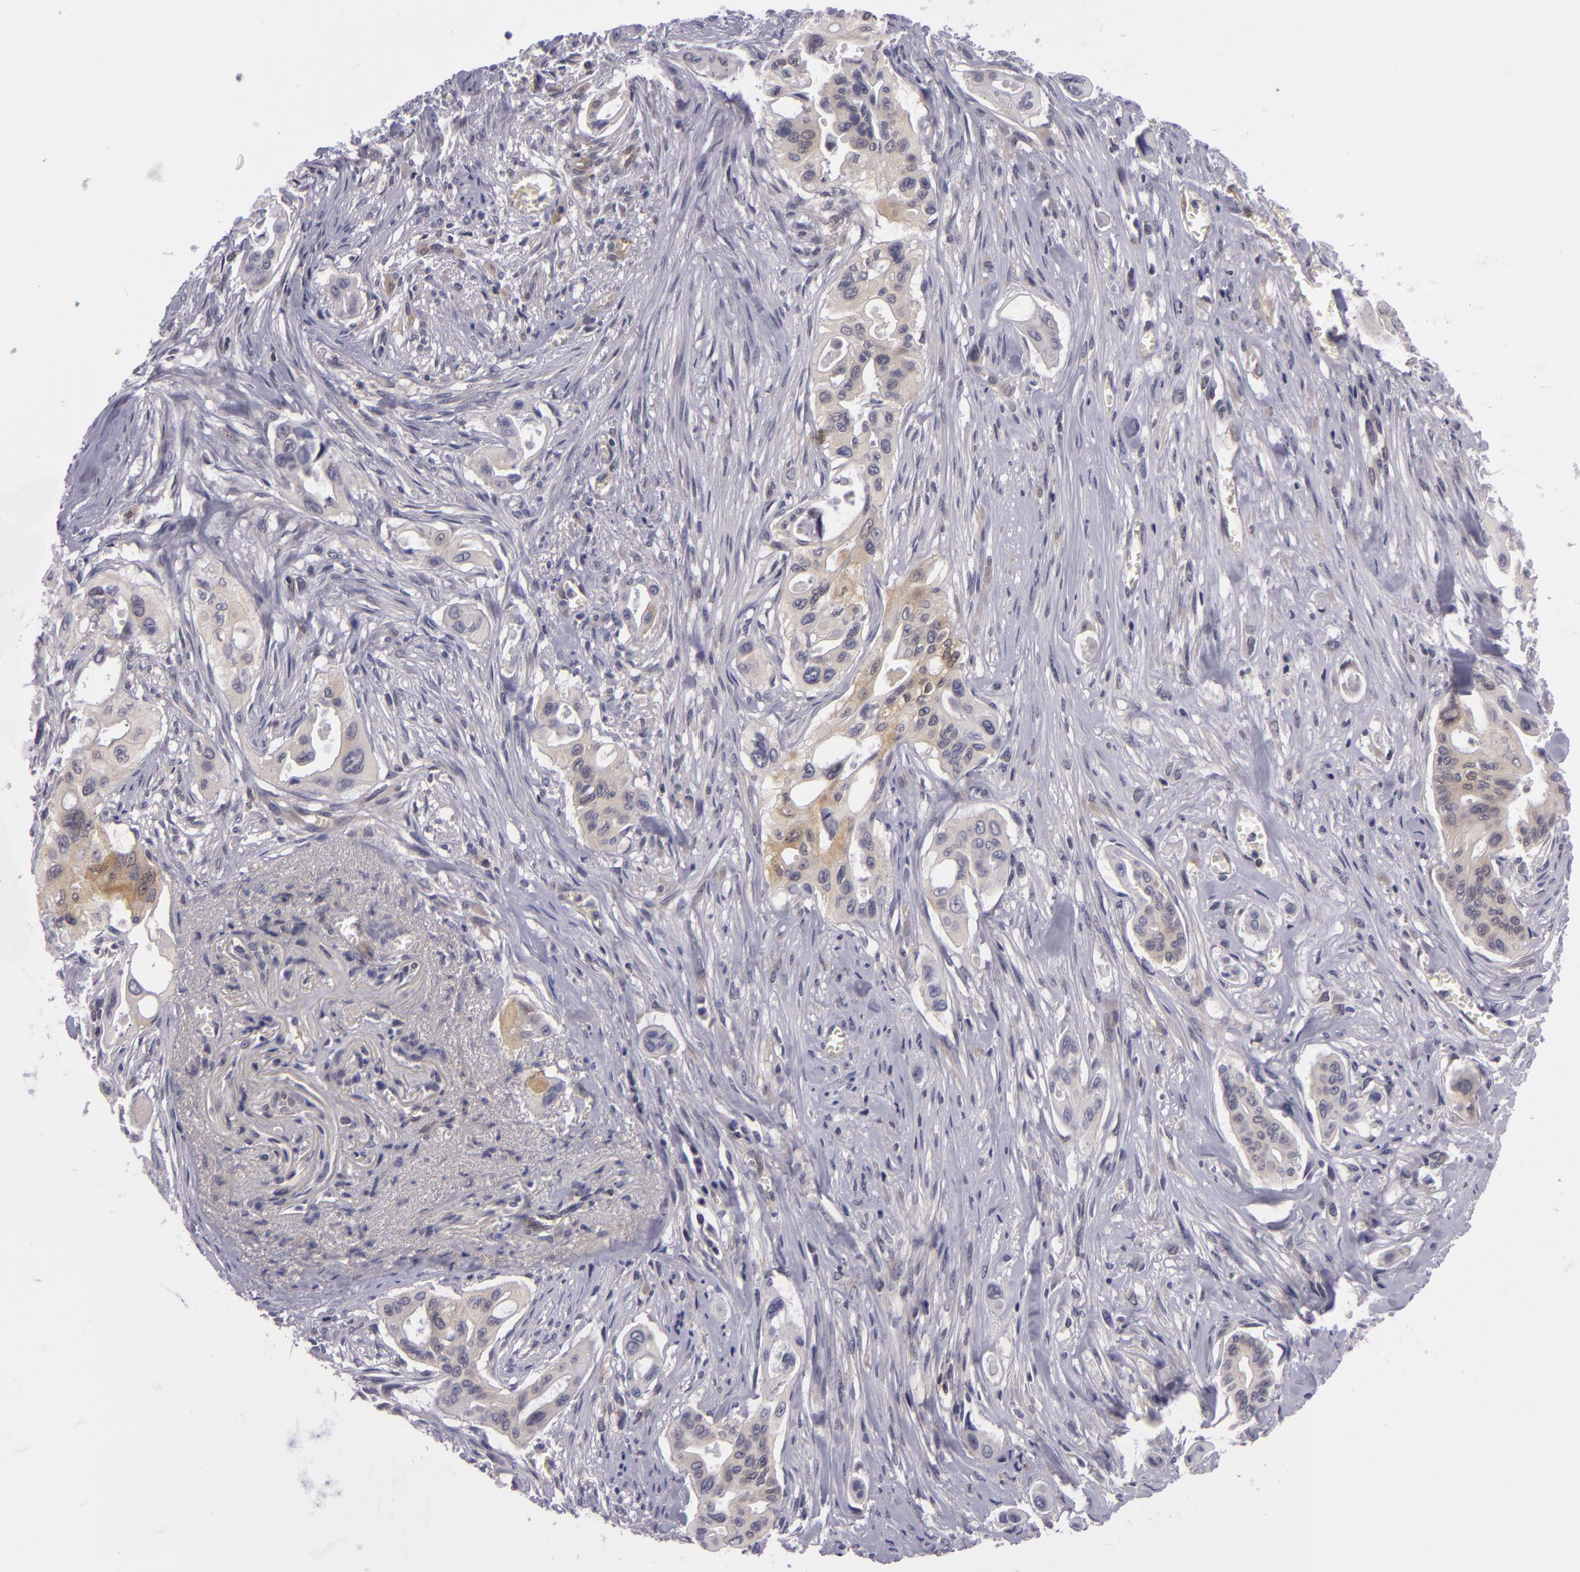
{"staining": {"intensity": "weak", "quantity": "25%-75%", "location": "cytoplasmic/membranous"}, "tissue": "pancreatic cancer", "cell_type": "Tumor cells", "image_type": "cancer", "snomed": [{"axis": "morphology", "description": "Adenocarcinoma, NOS"}, {"axis": "topography", "description": "Pancreas"}], "caption": "Immunohistochemistry (DAB (3,3'-diaminobenzidine)) staining of human adenocarcinoma (pancreatic) demonstrates weak cytoplasmic/membranous protein positivity in approximately 25%-75% of tumor cells.", "gene": "BCL10", "patient": {"sex": "male", "age": 77}}